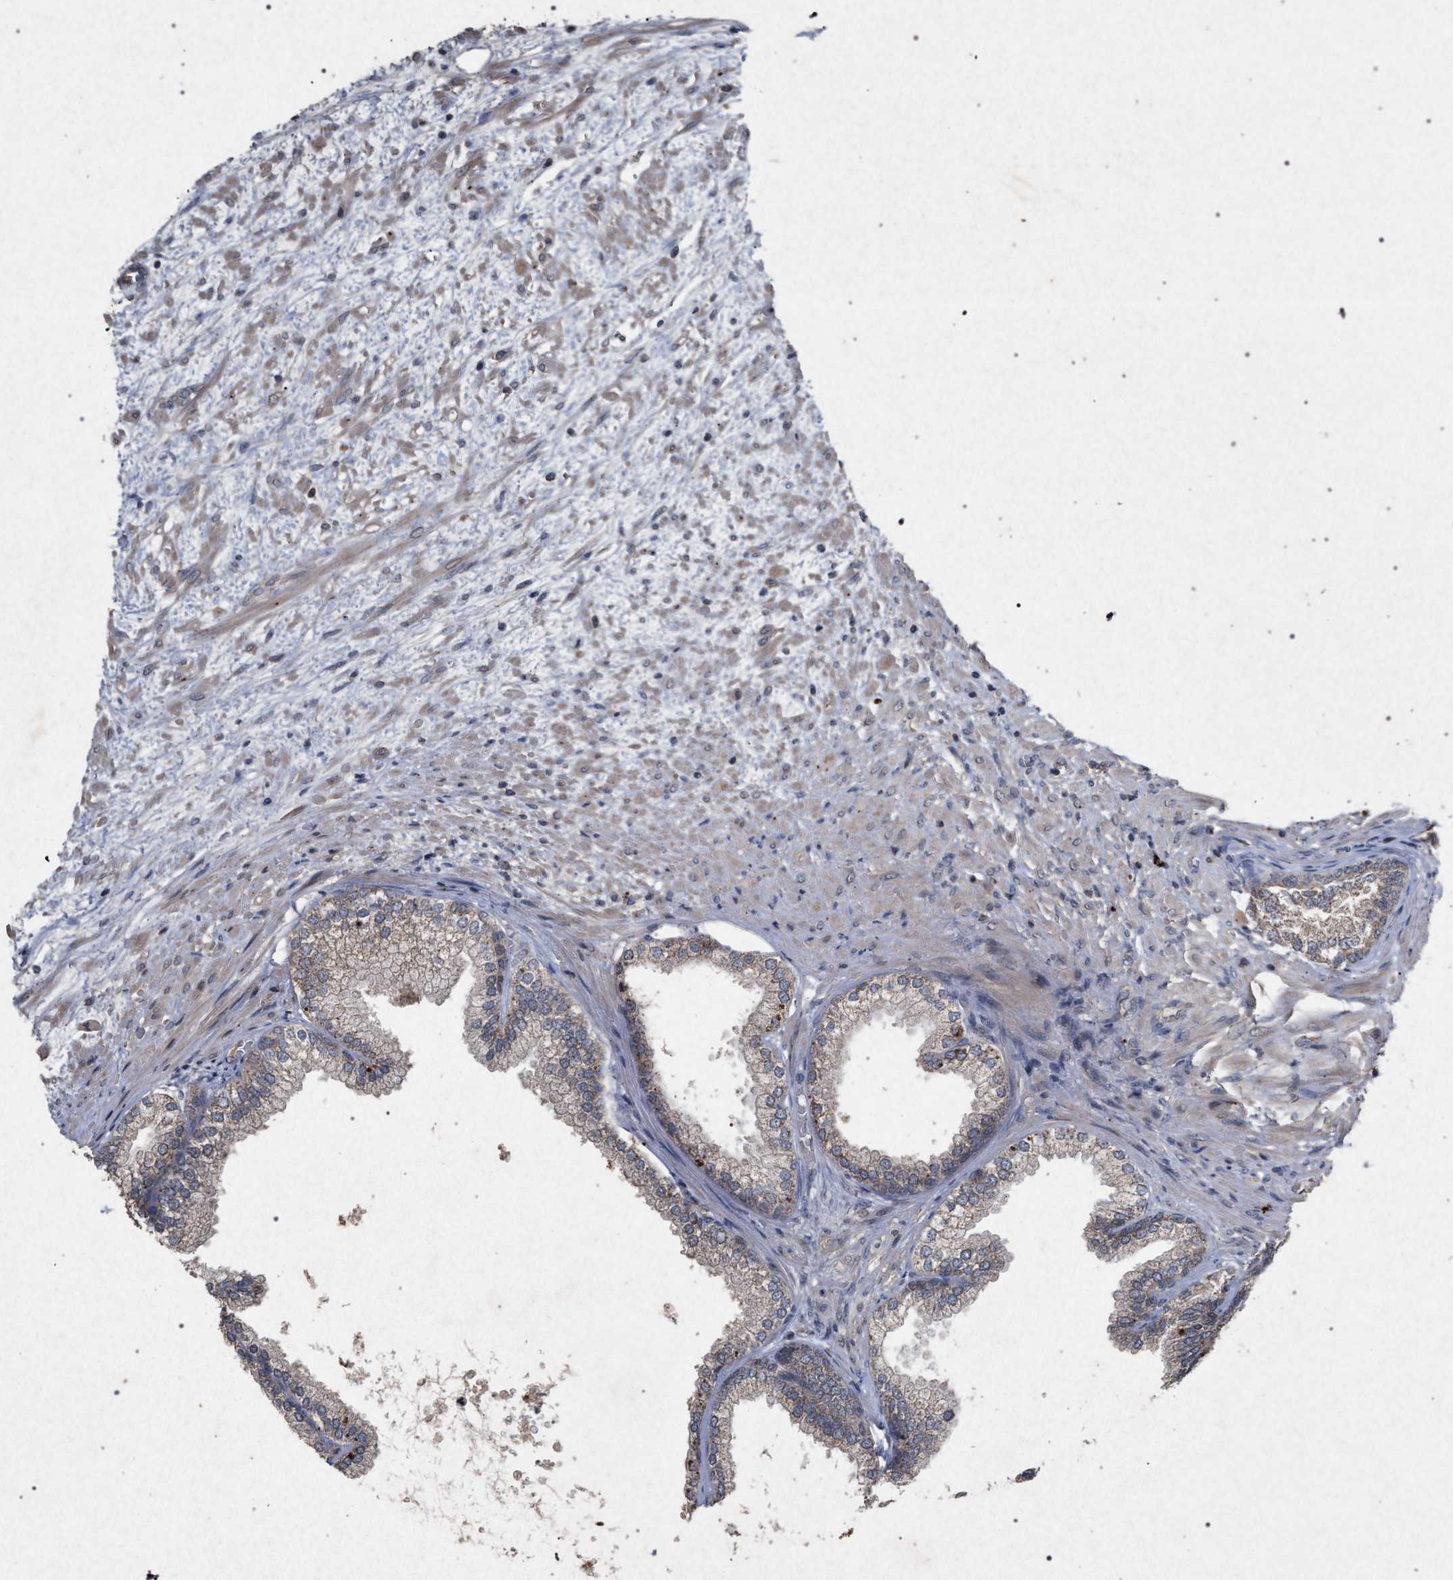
{"staining": {"intensity": "moderate", "quantity": "25%-75%", "location": "cytoplasmic/membranous"}, "tissue": "prostate", "cell_type": "Glandular cells", "image_type": "normal", "snomed": [{"axis": "morphology", "description": "Normal tissue, NOS"}, {"axis": "topography", "description": "Prostate"}], "caption": "Immunohistochemistry photomicrograph of benign human prostate stained for a protein (brown), which reveals medium levels of moderate cytoplasmic/membranous staining in approximately 25%-75% of glandular cells.", "gene": "PKD2L1", "patient": {"sex": "male", "age": 76}}